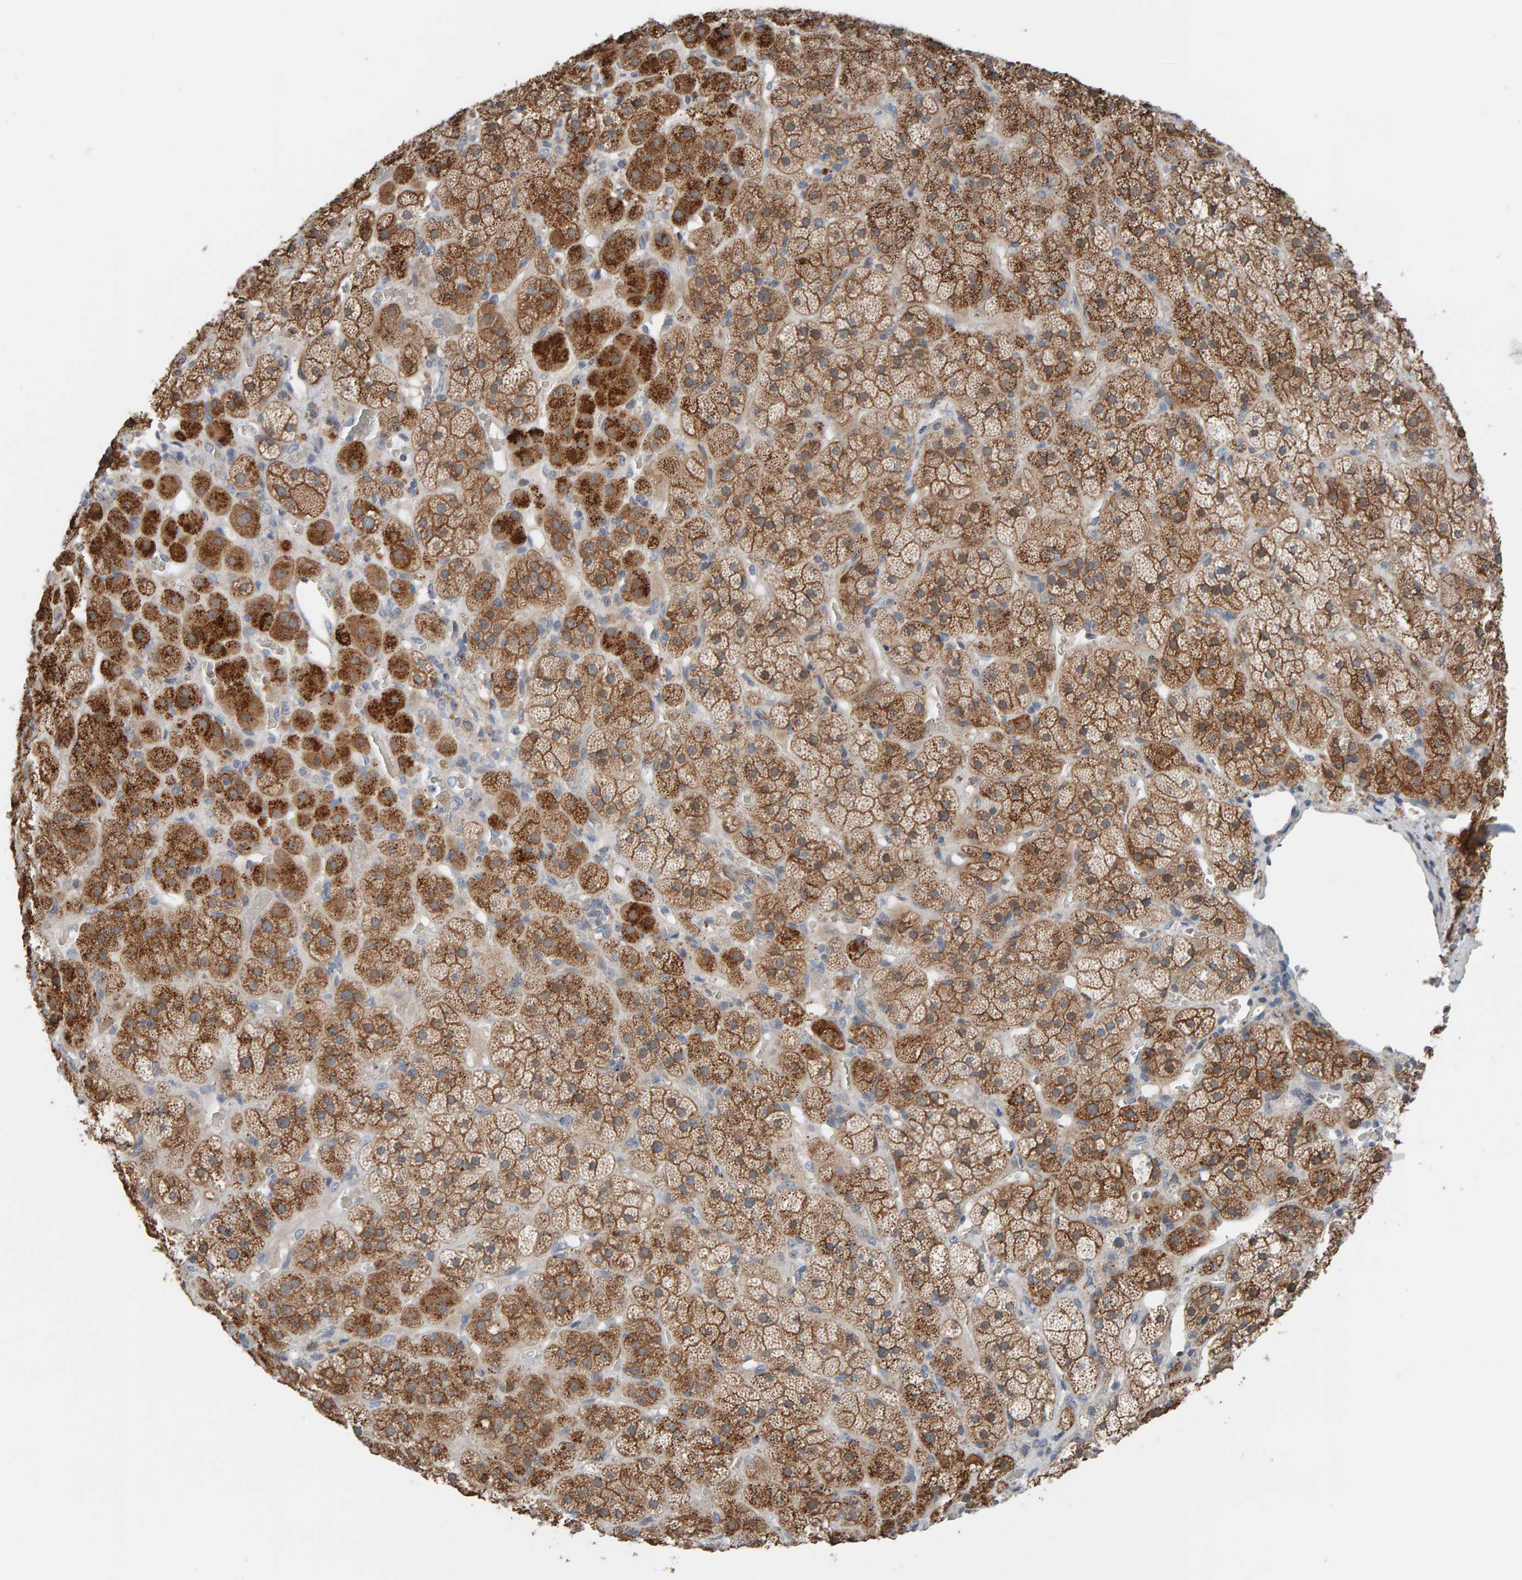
{"staining": {"intensity": "moderate", "quantity": ">75%", "location": "cytoplasmic/membranous"}, "tissue": "adrenal gland", "cell_type": "Glandular cells", "image_type": "normal", "snomed": [{"axis": "morphology", "description": "Normal tissue, NOS"}, {"axis": "topography", "description": "Adrenal gland"}], "caption": "DAB immunohistochemical staining of unremarkable human adrenal gland exhibits moderate cytoplasmic/membranous protein staining in about >75% of glandular cells. The protein of interest is shown in brown color, while the nuclei are stained blue.", "gene": "IPPK", "patient": {"sex": "male", "age": 57}}